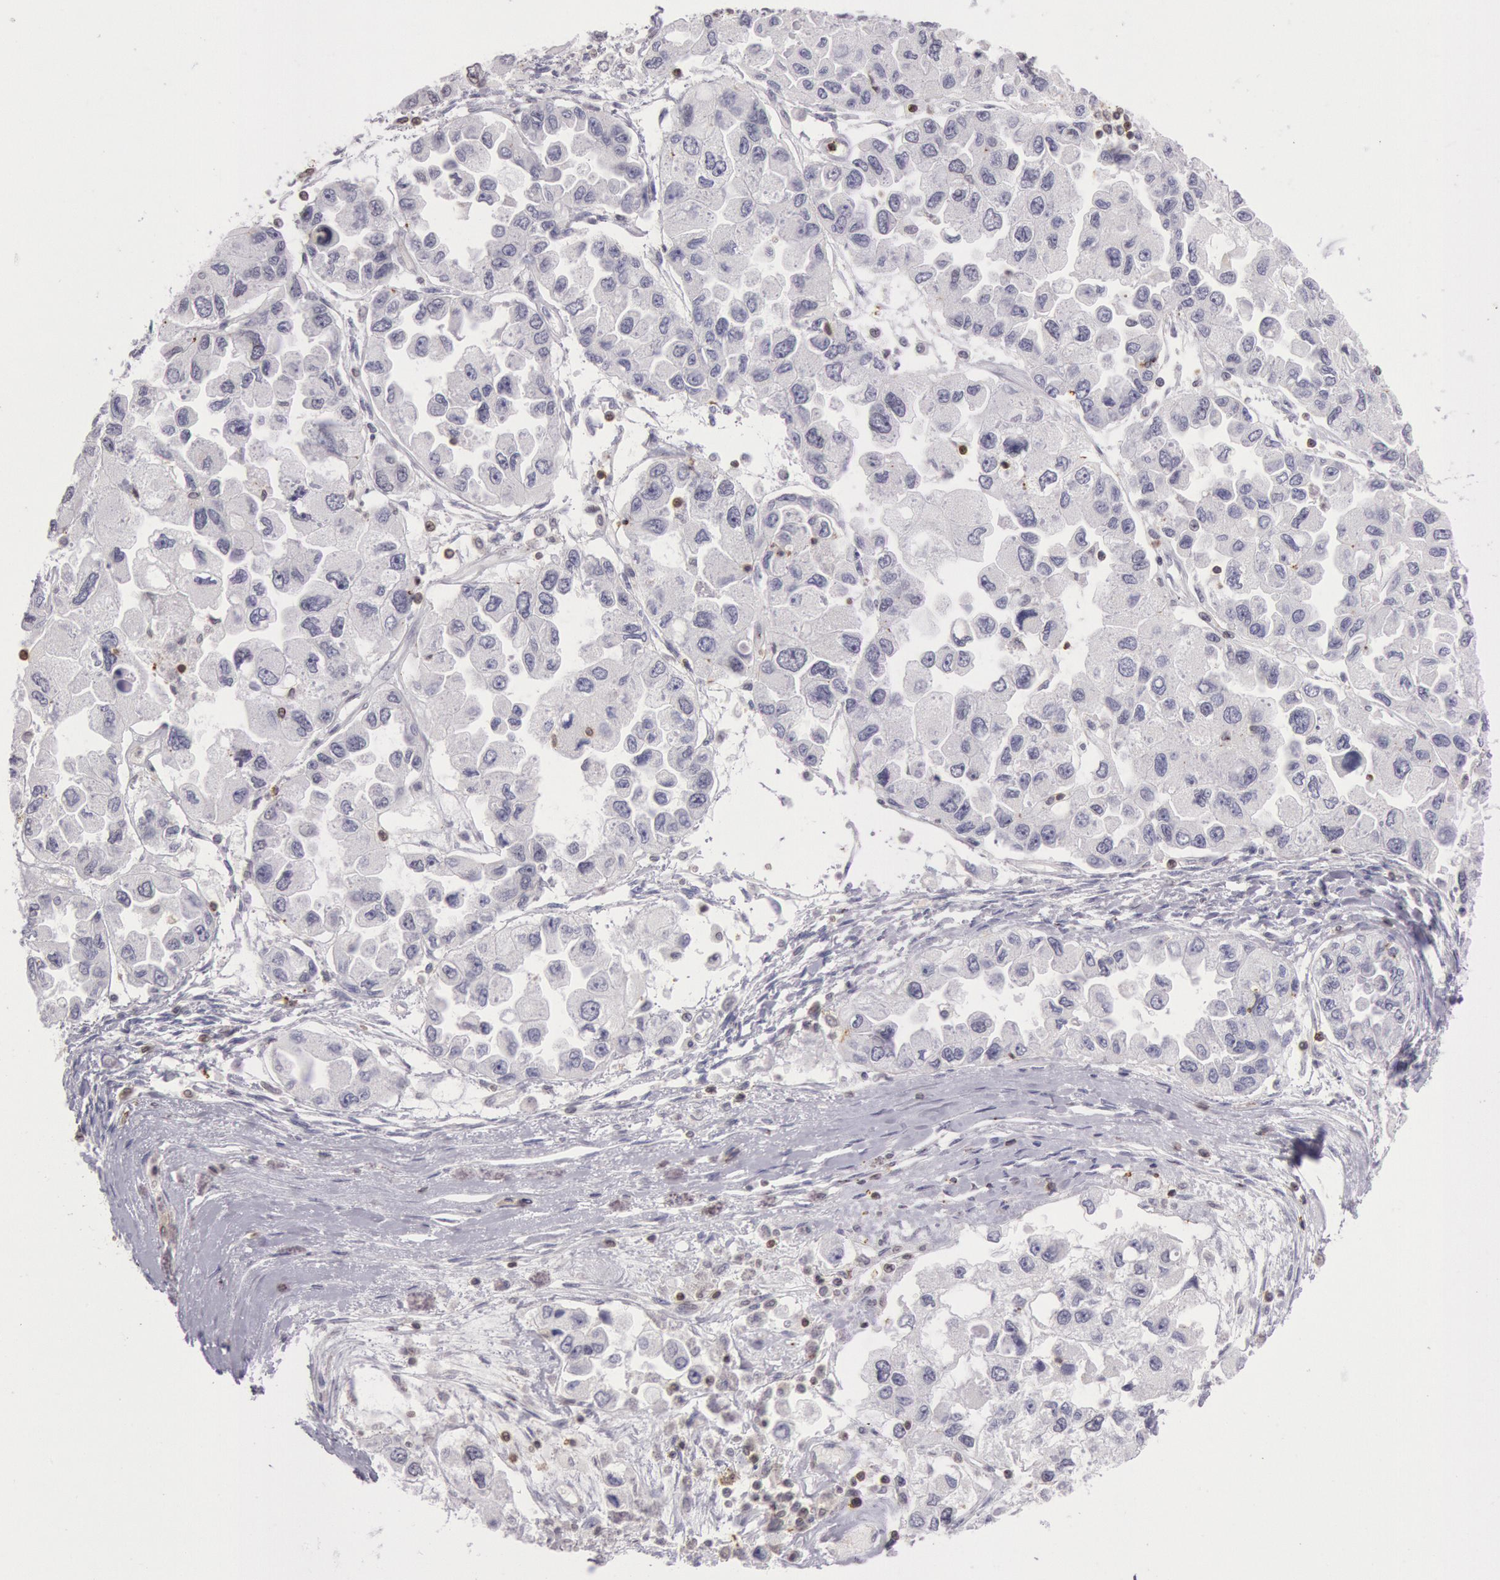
{"staining": {"intensity": "negative", "quantity": "none", "location": "none"}, "tissue": "ovarian cancer", "cell_type": "Tumor cells", "image_type": "cancer", "snomed": [{"axis": "morphology", "description": "Cystadenocarcinoma, serous, NOS"}, {"axis": "topography", "description": "Ovary"}], "caption": "Immunohistochemistry histopathology image of neoplastic tissue: human ovarian cancer (serous cystadenocarcinoma) stained with DAB reveals no significant protein positivity in tumor cells.", "gene": "HIF1A", "patient": {"sex": "female", "age": 84}}